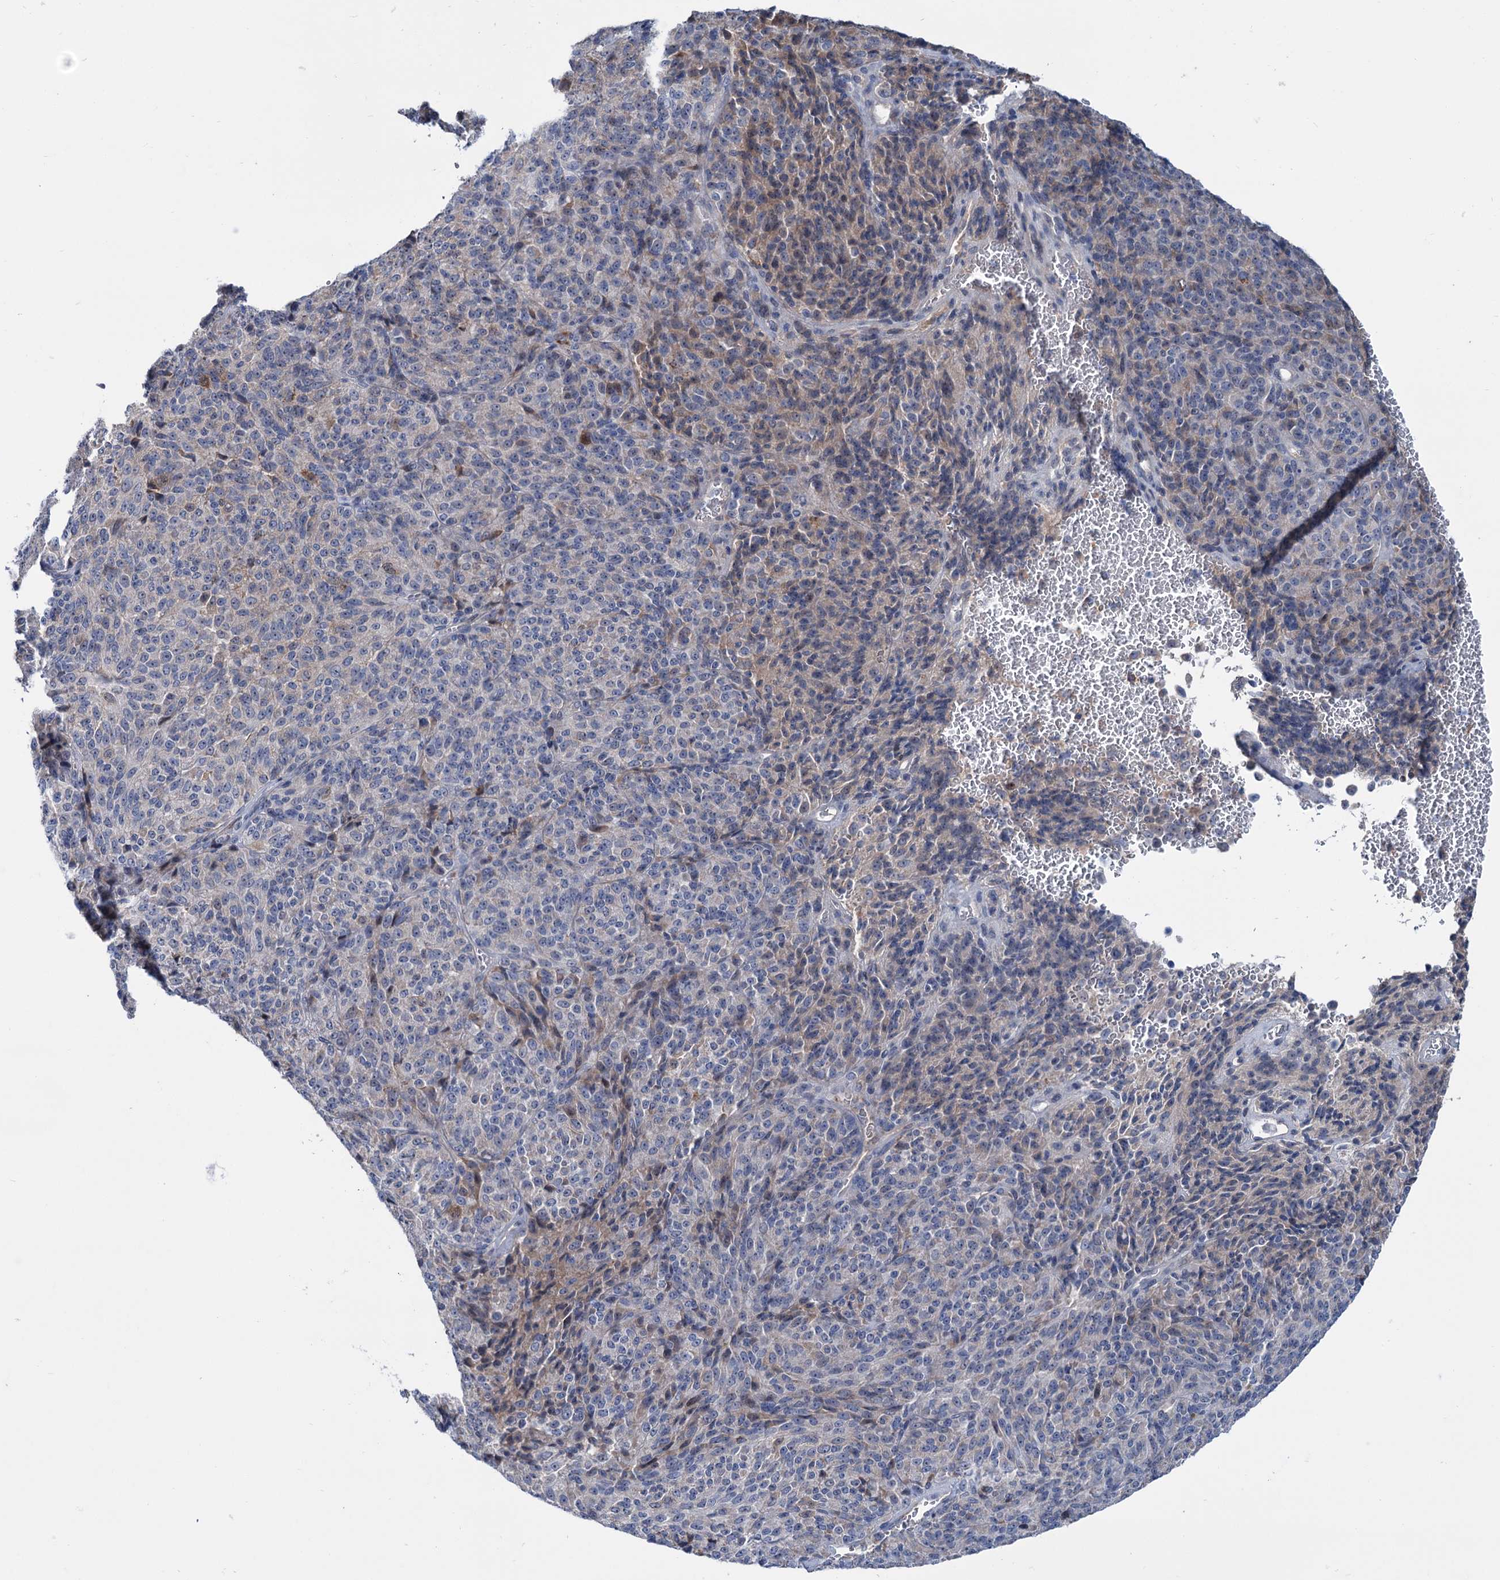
{"staining": {"intensity": "weak", "quantity": "<25%", "location": "cytoplasmic/membranous"}, "tissue": "melanoma", "cell_type": "Tumor cells", "image_type": "cancer", "snomed": [{"axis": "morphology", "description": "Malignant melanoma, Metastatic site"}, {"axis": "topography", "description": "Brain"}], "caption": "Tumor cells are negative for protein expression in human malignant melanoma (metastatic site).", "gene": "LPIN1", "patient": {"sex": "female", "age": 56}}